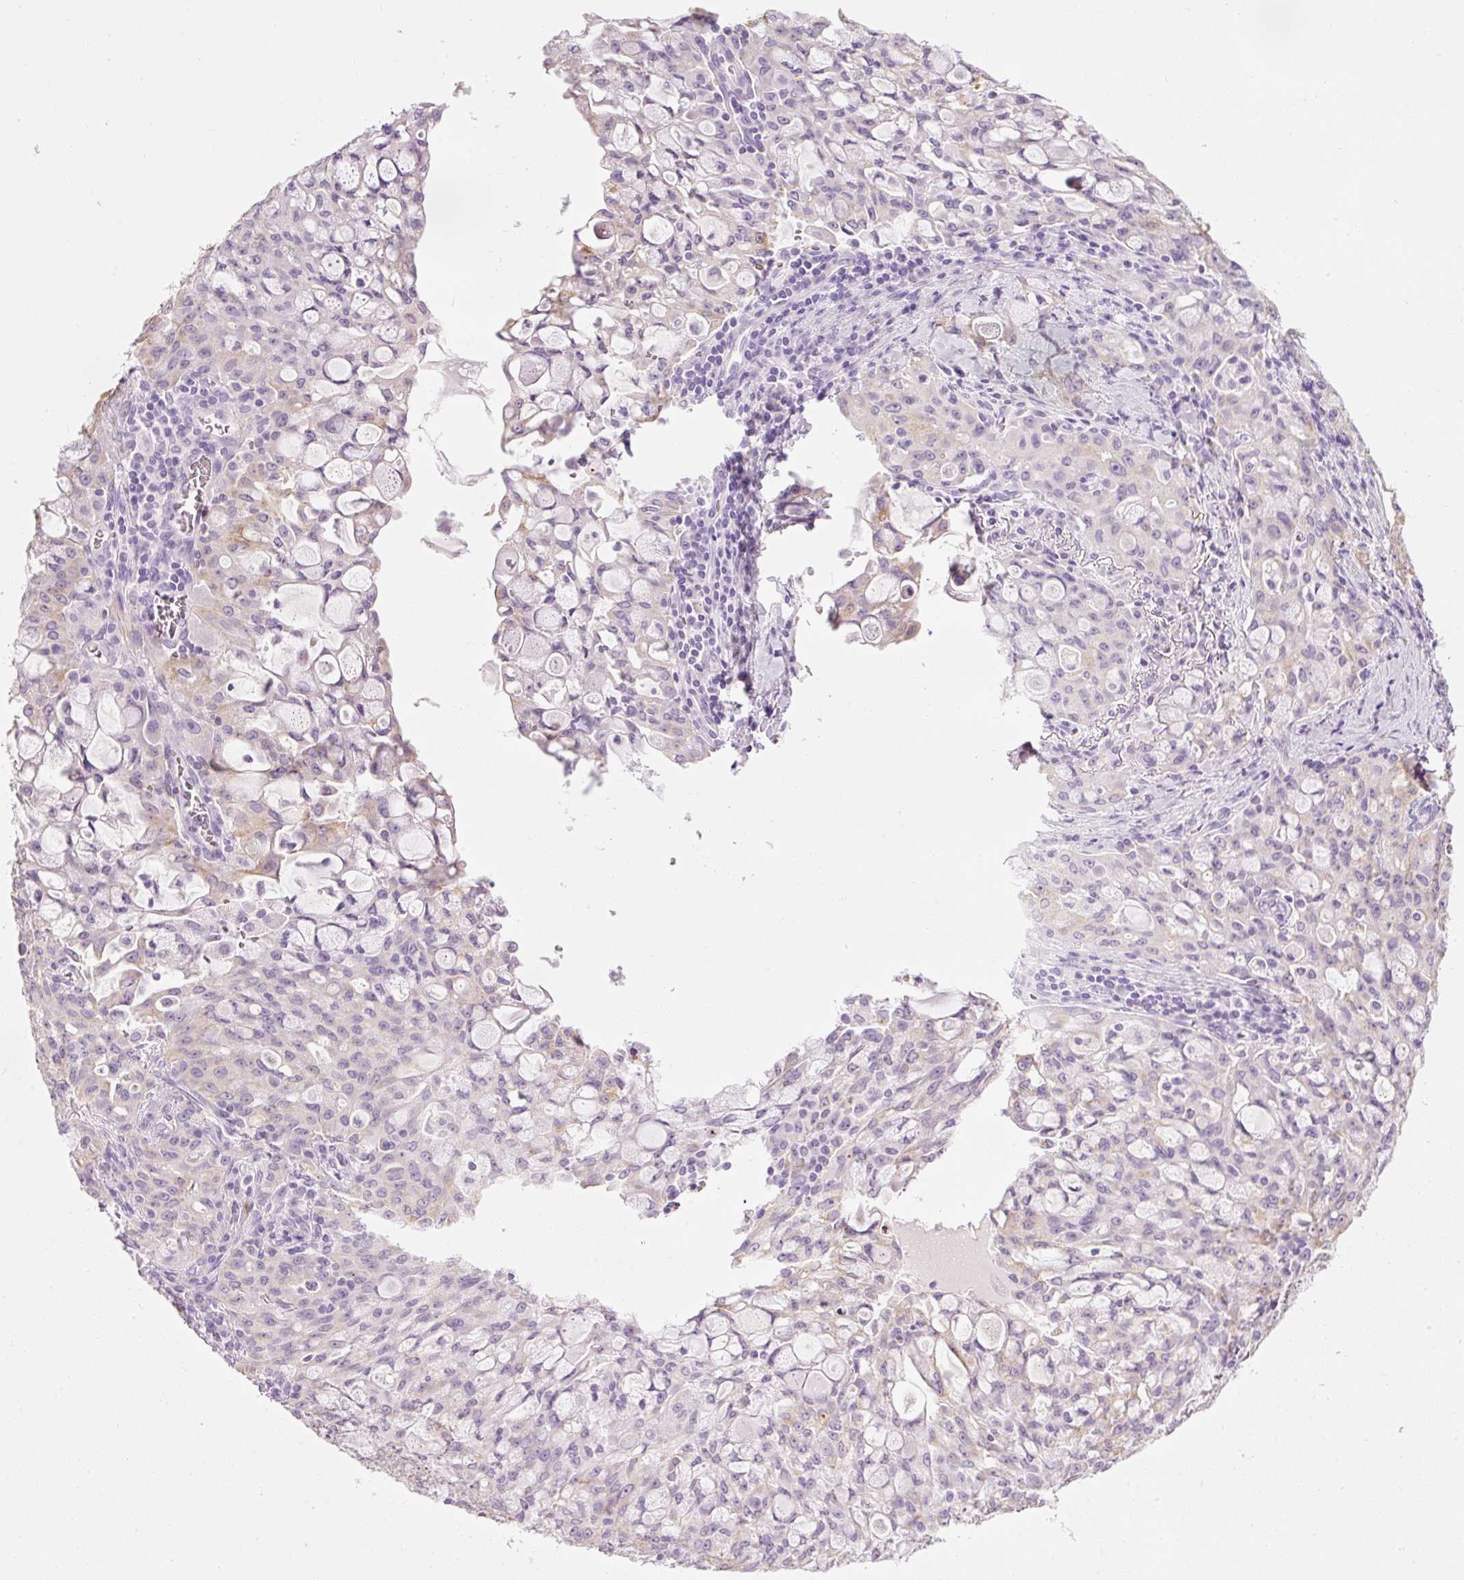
{"staining": {"intensity": "negative", "quantity": "none", "location": "none"}, "tissue": "lung cancer", "cell_type": "Tumor cells", "image_type": "cancer", "snomed": [{"axis": "morphology", "description": "Adenocarcinoma, NOS"}, {"axis": "topography", "description": "Lung"}], "caption": "Tumor cells show no significant positivity in lung adenocarcinoma.", "gene": "CARD16", "patient": {"sex": "female", "age": 44}}